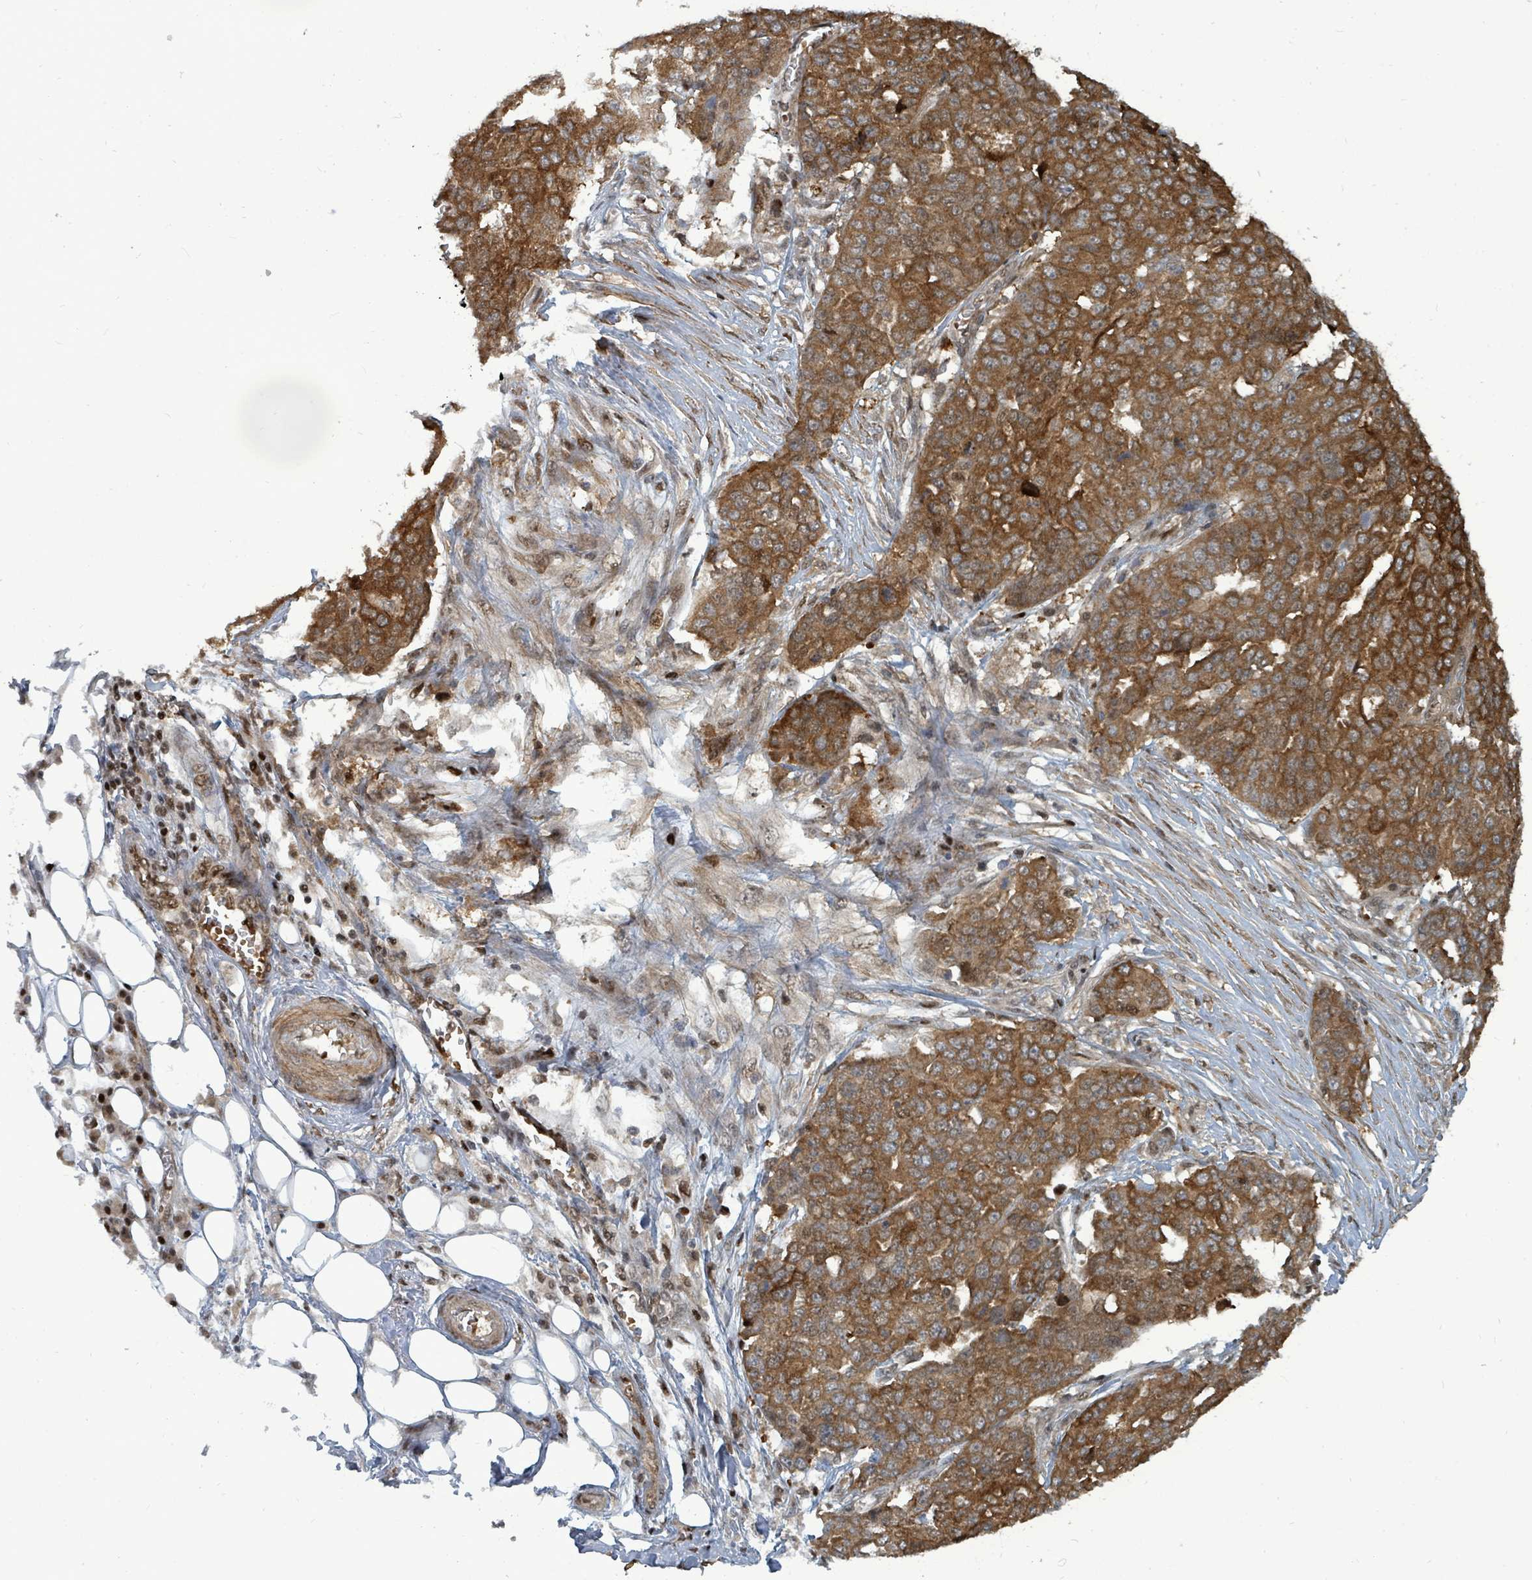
{"staining": {"intensity": "moderate", "quantity": ">75%", "location": "cytoplasmic/membranous"}, "tissue": "ovarian cancer", "cell_type": "Tumor cells", "image_type": "cancer", "snomed": [{"axis": "morphology", "description": "Cystadenocarcinoma, serous, NOS"}, {"axis": "topography", "description": "Soft tissue"}, {"axis": "topography", "description": "Ovary"}], "caption": "Immunohistochemical staining of serous cystadenocarcinoma (ovarian) shows medium levels of moderate cytoplasmic/membranous protein positivity in about >75% of tumor cells. (brown staining indicates protein expression, while blue staining denotes nuclei).", "gene": "TRDMT1", "patient": {"sex": "female", "age": 57}}